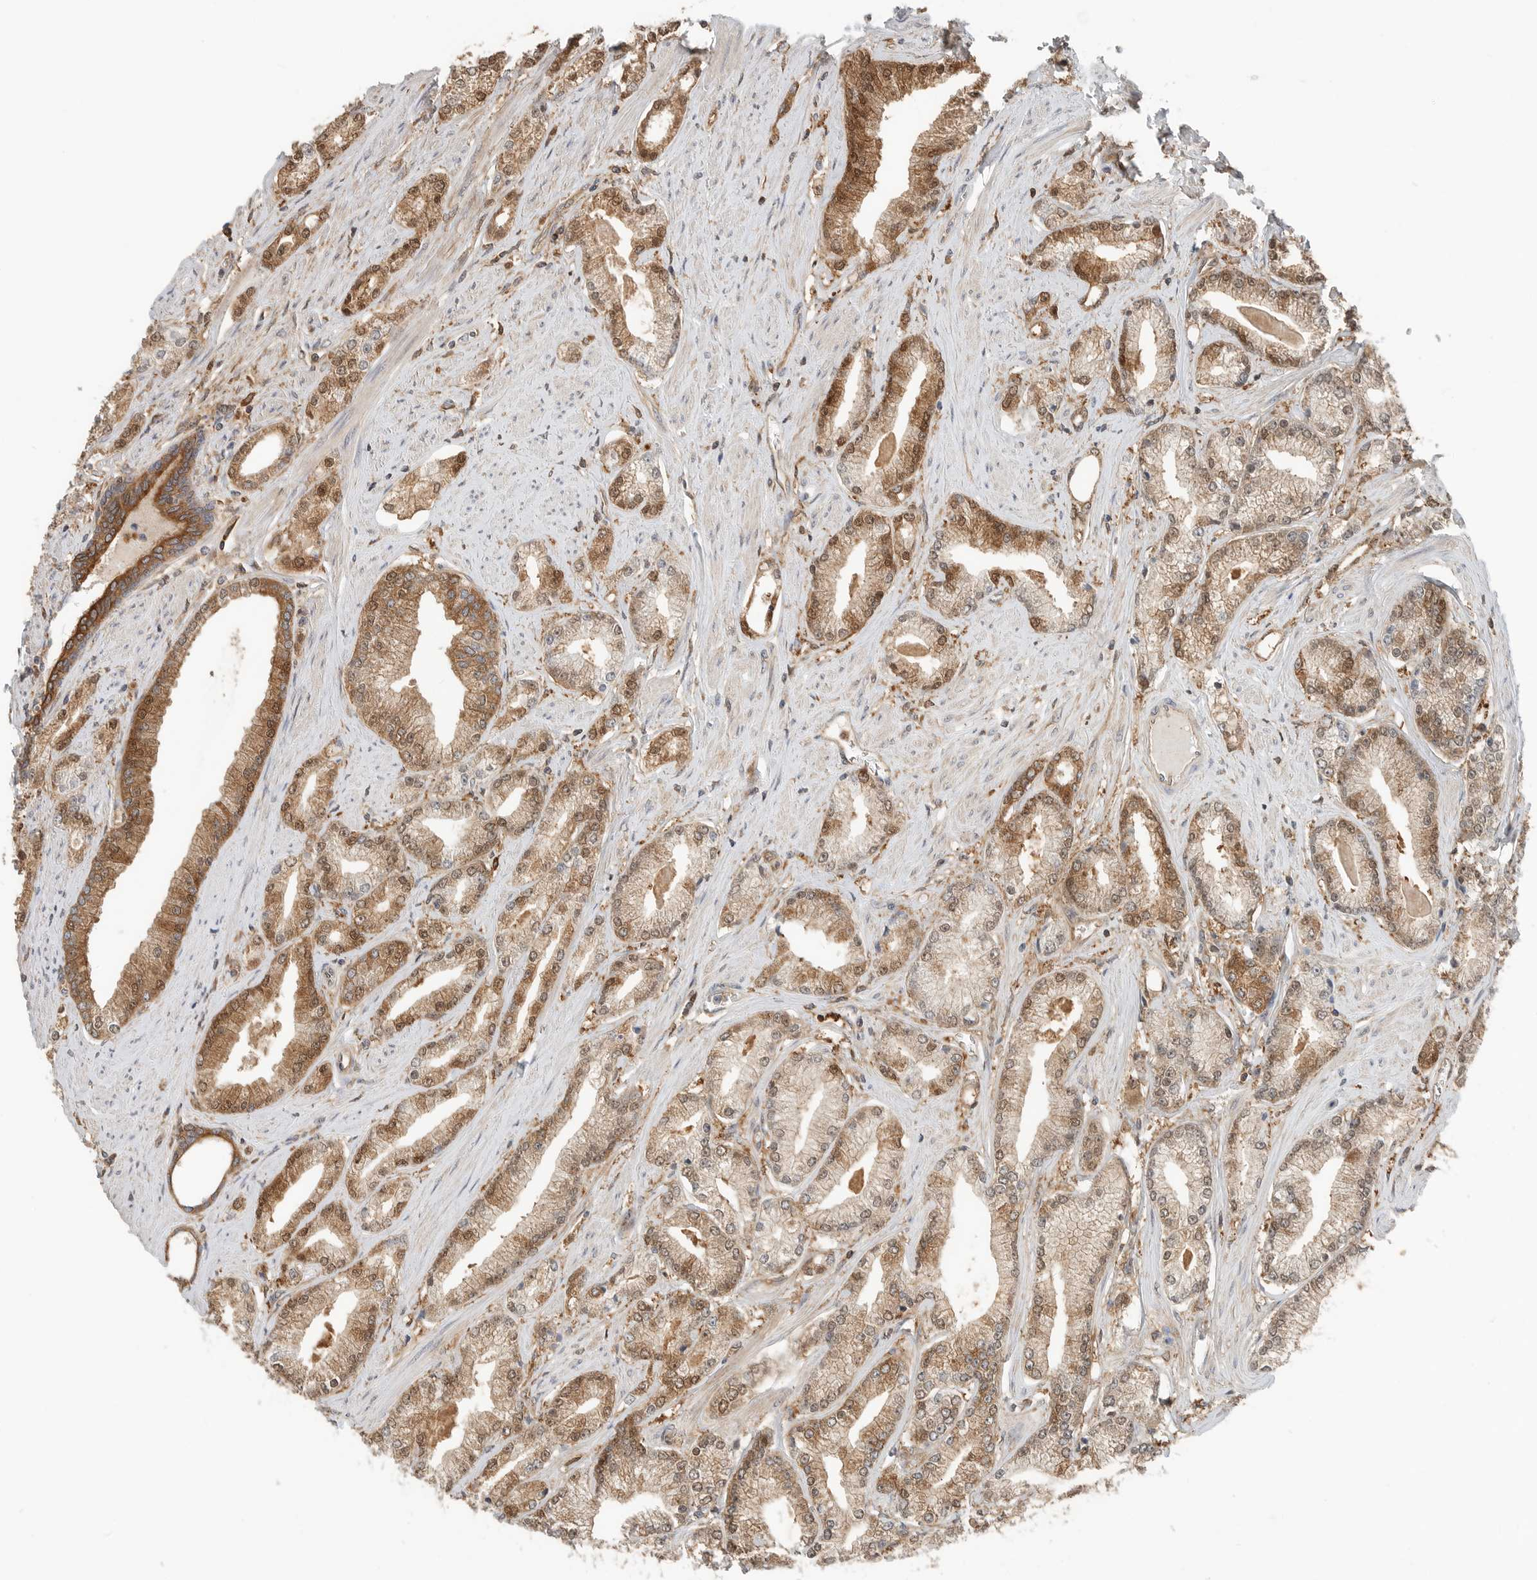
{"staining": {"intensity": "moderate", "quantity": ">75%", "location": "cytoplasmic/membranous,nuclear"}, "tissue": "prostate cancer", "cell_type": "Tumor cells", "image_type": "cancer", "snomed": [{"axis": "morphology", "description": "Adenocarcinoma, Low grade"}, {"axis": "topography", "description": "Prostate"}], "caption": "Prostate cancer (adenocarcinoma (low-grade)) tissue exhibits moderate cytoplasmic/membranous and nuclear staining in about >75% of tumor cells, visualized by immunohistochemistry. (DAB IHC with brightfield microscopy, high magnification).", "gene": "XPNPEP1", "patient": {"sex": "male", "age": 62}}